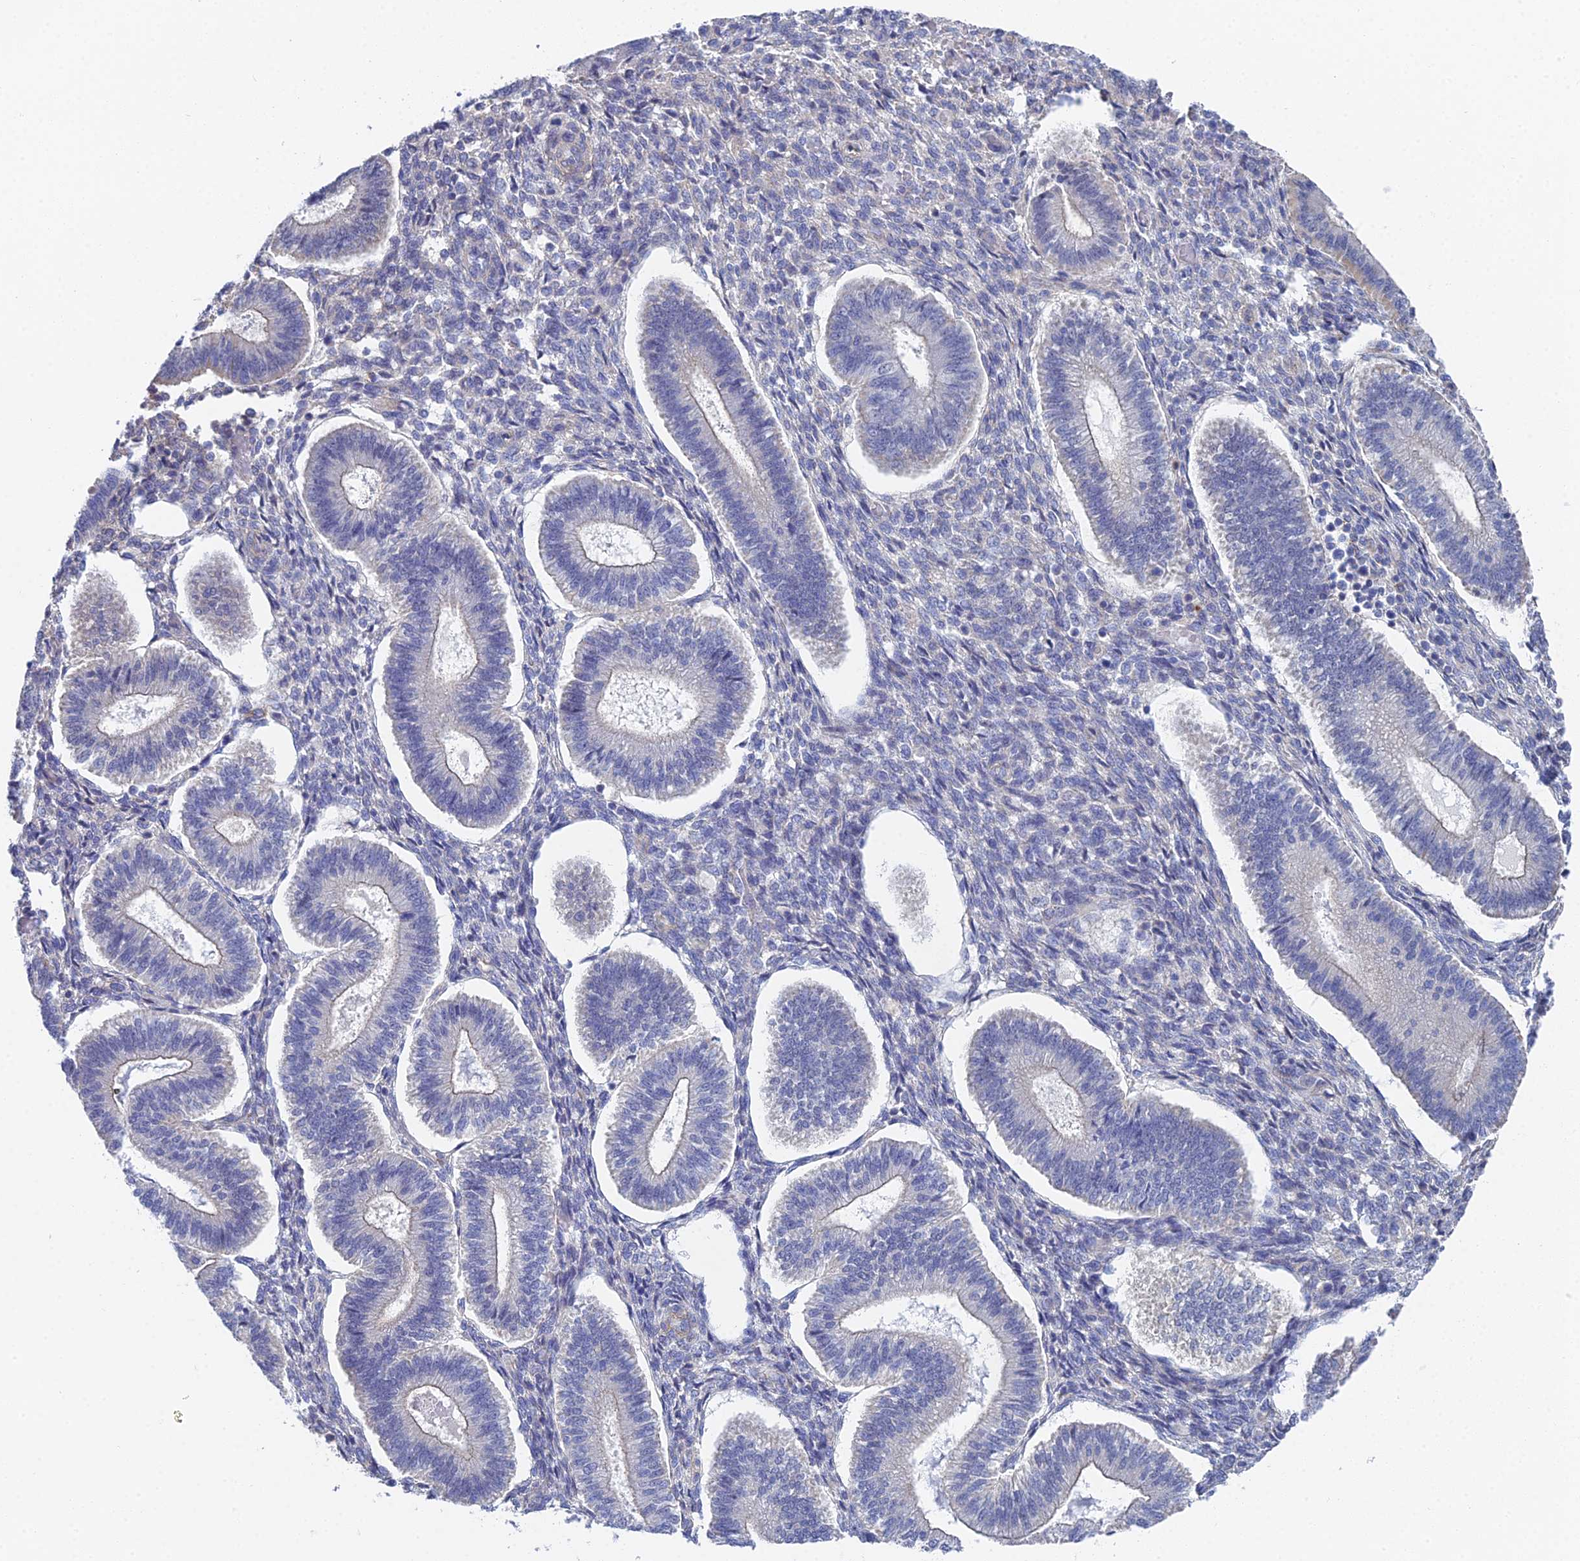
{"staining": {"intensity": "negative", "quantity": "none", "location": "none"}, "tissue": "endometrium", "cell_type": "Cells in endometrial stroma", "image_type": "normal", "snomed": [{"axis": "morphology", "description": "Normal tissue, NOS"}, {"axis": "topography", "description": "Endometrium"}], "caption": "IHC image of normal endometrium: endometrium stained with DAB shows no significant protein staining in cells in endometrial stroma.", "gene": "DNAH14", "patient": {"sex": "female", "age": 25}}